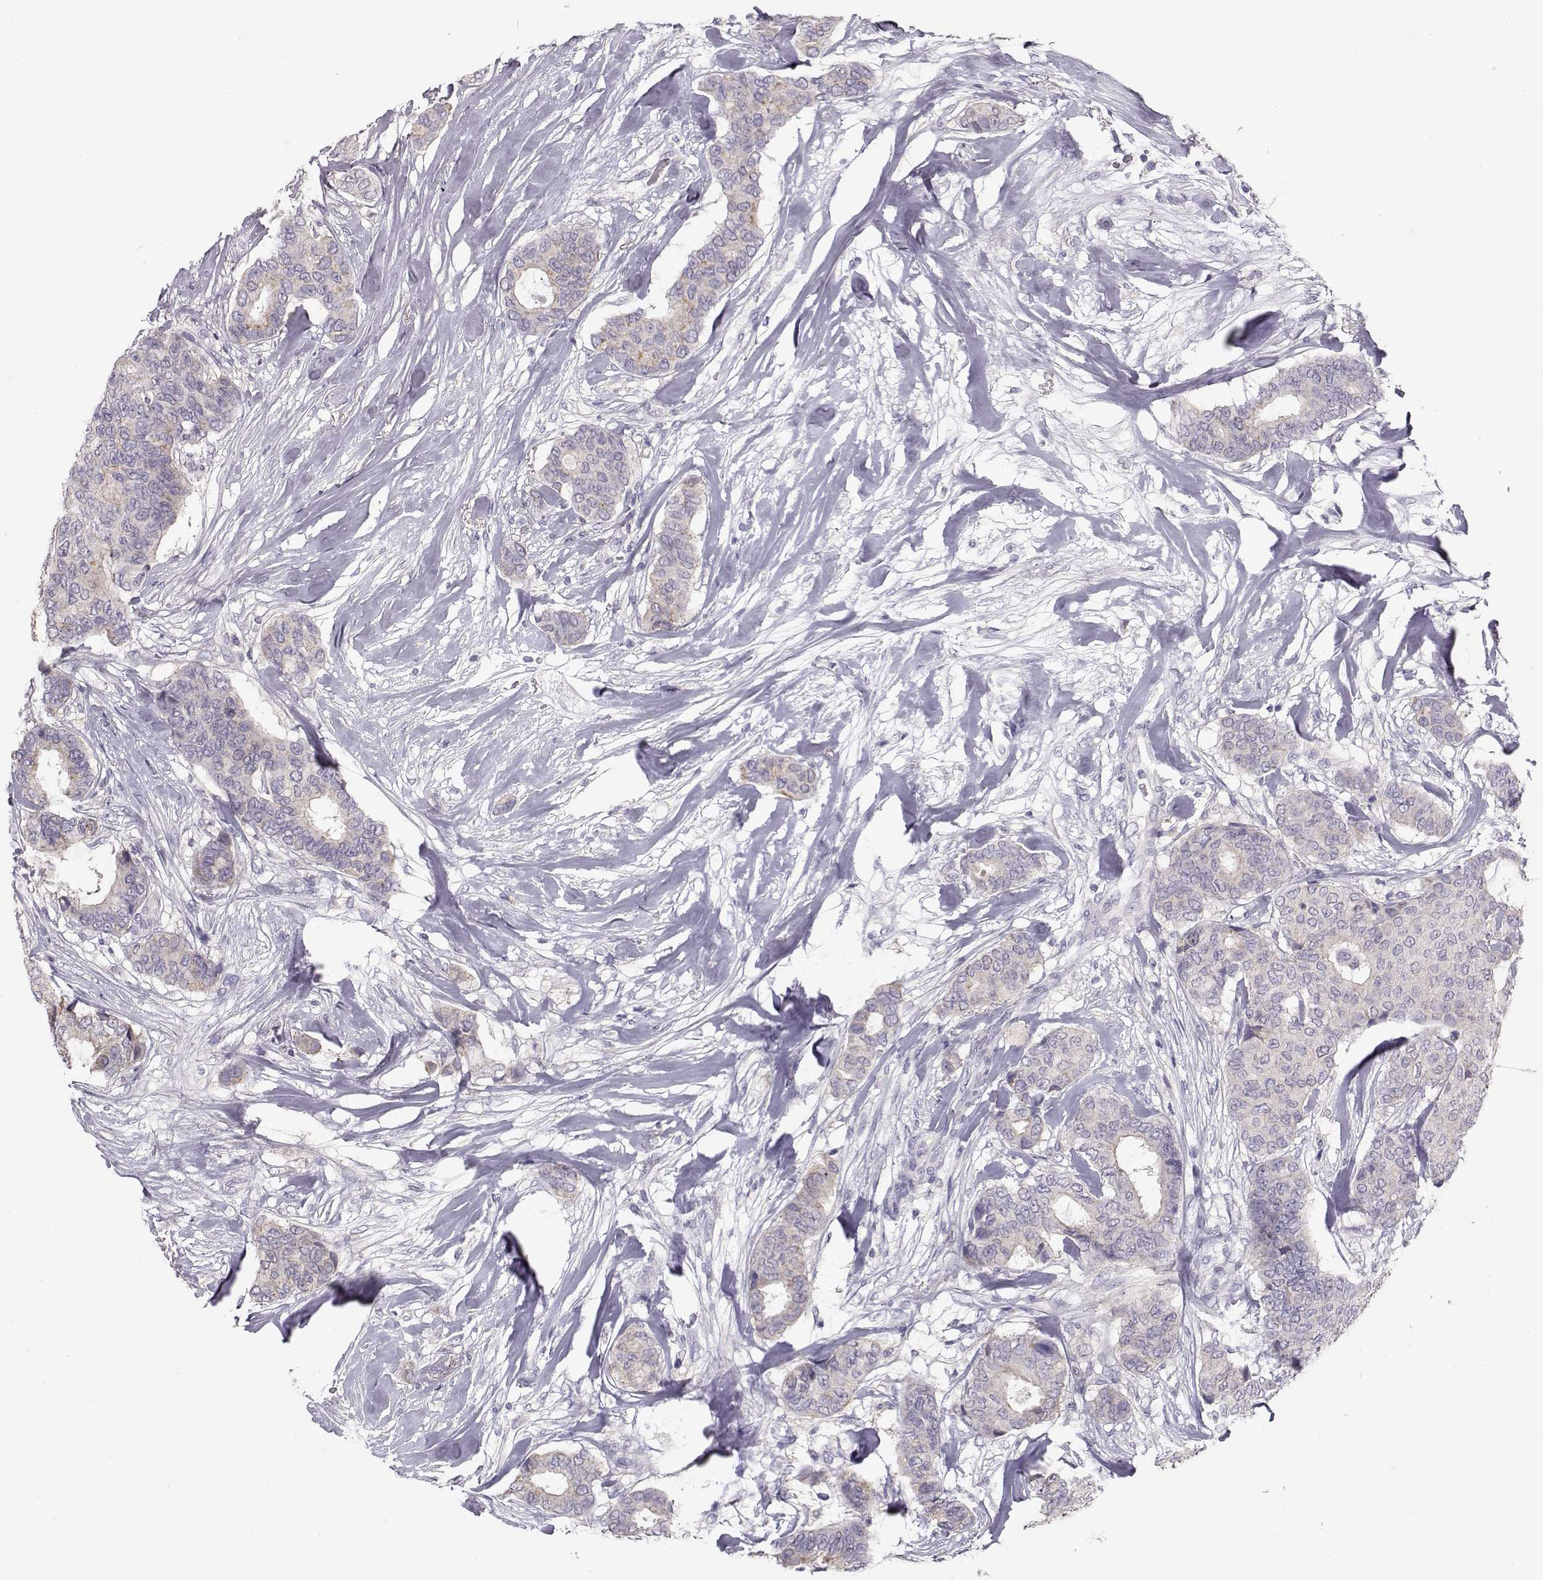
{"staining": {"intensity": "negative", "quantity": "none", "location": "none"}, "tissue": "breast cancer", "cell_type": "Tumor cells", "image_type": "cancer", "snomed": [{"axis": "morphology", "description": "Duct carcinoma"}, {"axis": "topography", "description": "Breast"}], "caption": "This histopathology image is of breast intraductal carcinoma stained with IHC to label a protein in brown with the nuclei are counter-stained blue. There is no staining in tumor cells.", "gene": "GRK1", "patient": {"sex": "female", "age": 75}}